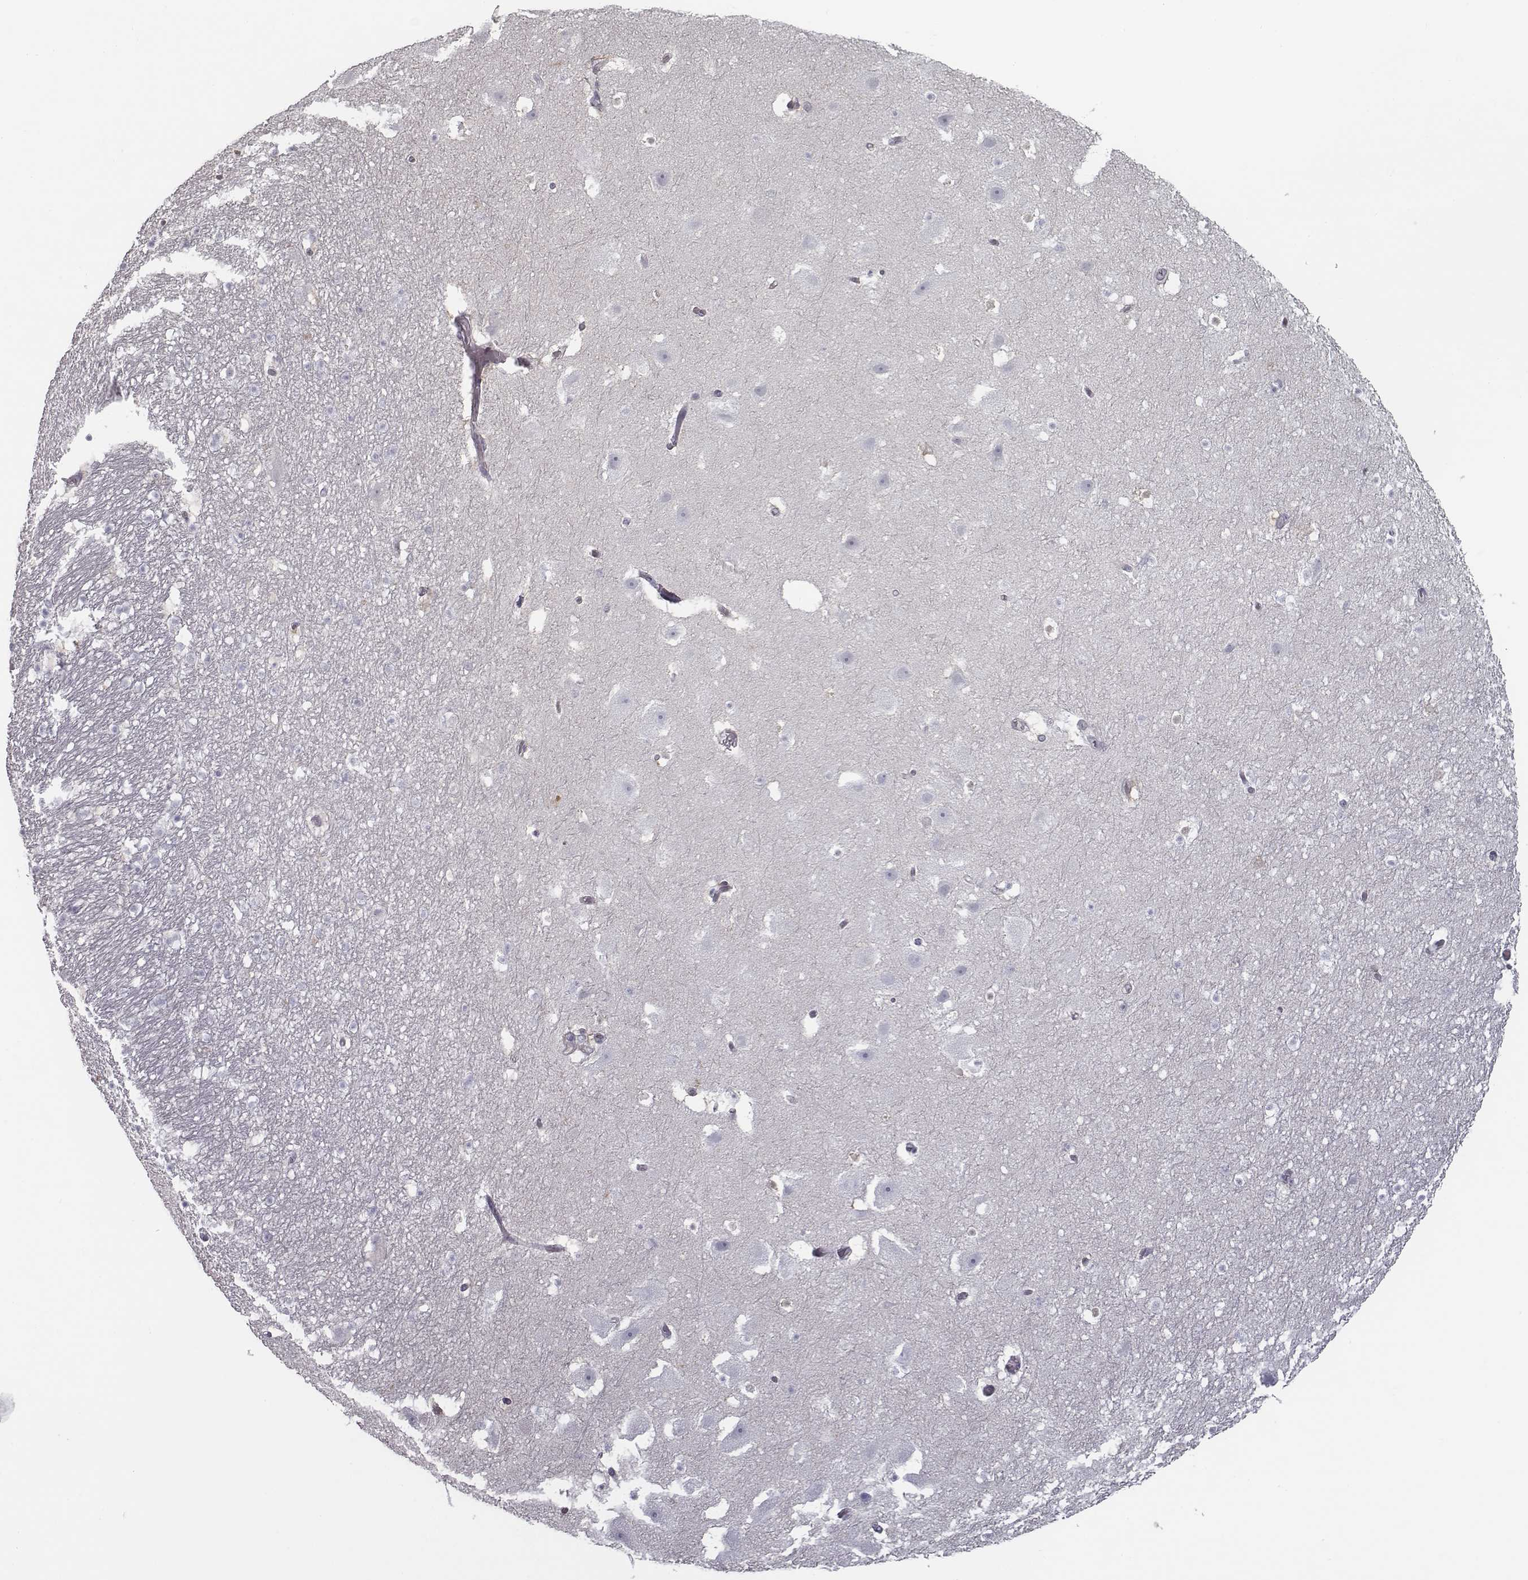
{"staining": {"intensity": "negative", "quantity": "none", "location": "none"}, "tissue": "hippocampus", "cell_type": "Glial cells", "image_type": "normal", "snomed": [{"axis": "morphology", "description": "Normal tissue, NOS"}, {"axis": "topography", "description": "Hippocampus"}], "caption": "DAB immunohistochemical staining of normal hippocampus exhibits no significant staining in glial cells.", "gene": "SEPTIN14", "patient": {"sex": "male", "age": 26}}